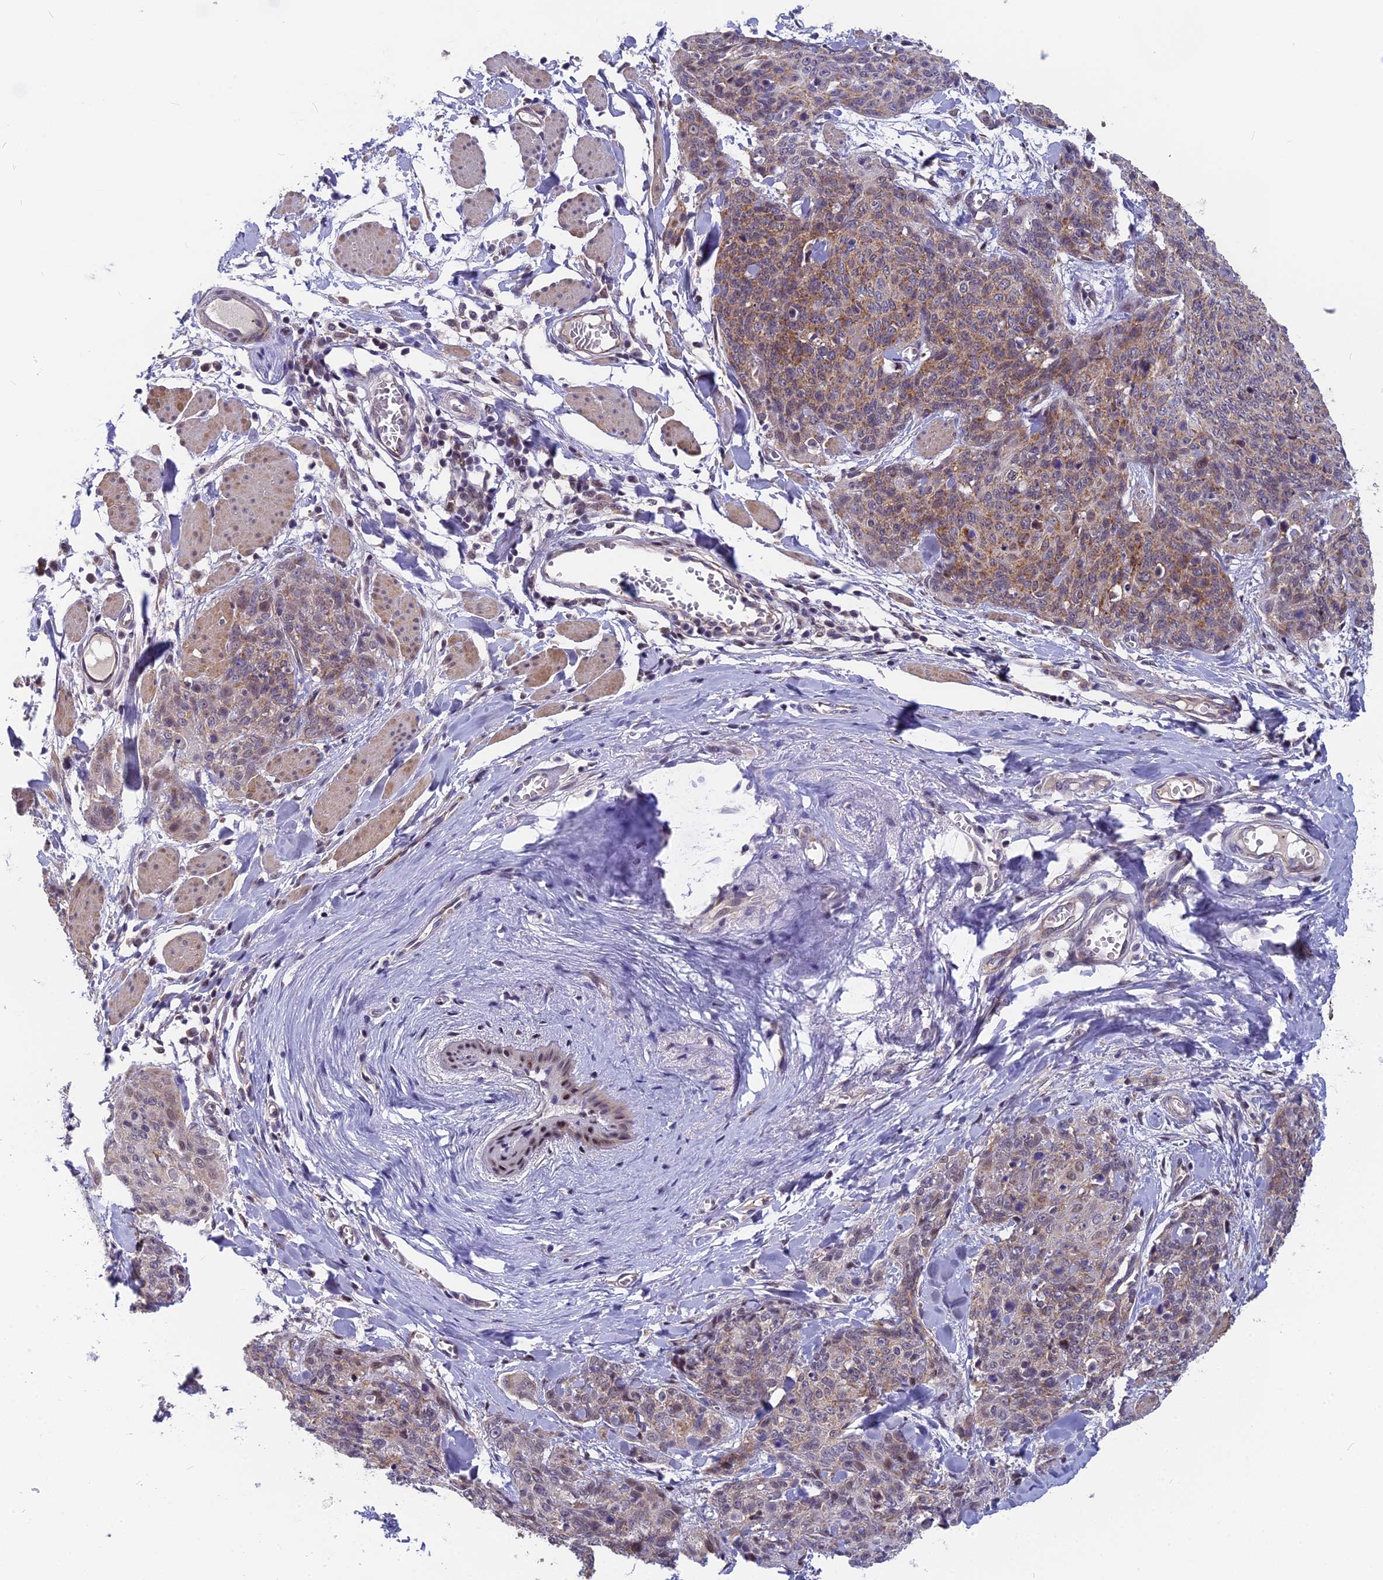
{"staining": {"intensity": "moderate", "quantity": "25%-75%", "location": "cytoplasmic/membranous"}, "tissue": "skin cancer", "cell_type": "Tumor cells", "image_type": "cancer", "snomed": [{"axis": "morphology", "description": "Squamous cell carcinoma, NOS"}, {"axis": "topography", "description": "Skin"}, {"axis": "topography", "description": "Vulva"}], "caption": "Brown immunohistochemical staining in human skin cancer displays moderate cytoplasmic/membranous staining in about 25%-75% of tumor cells. (DAB IHC, brown staining for protein, blue staining for nuclei).", "gene": "CMC1", "patient": {"sex": "female", "age": 85}}